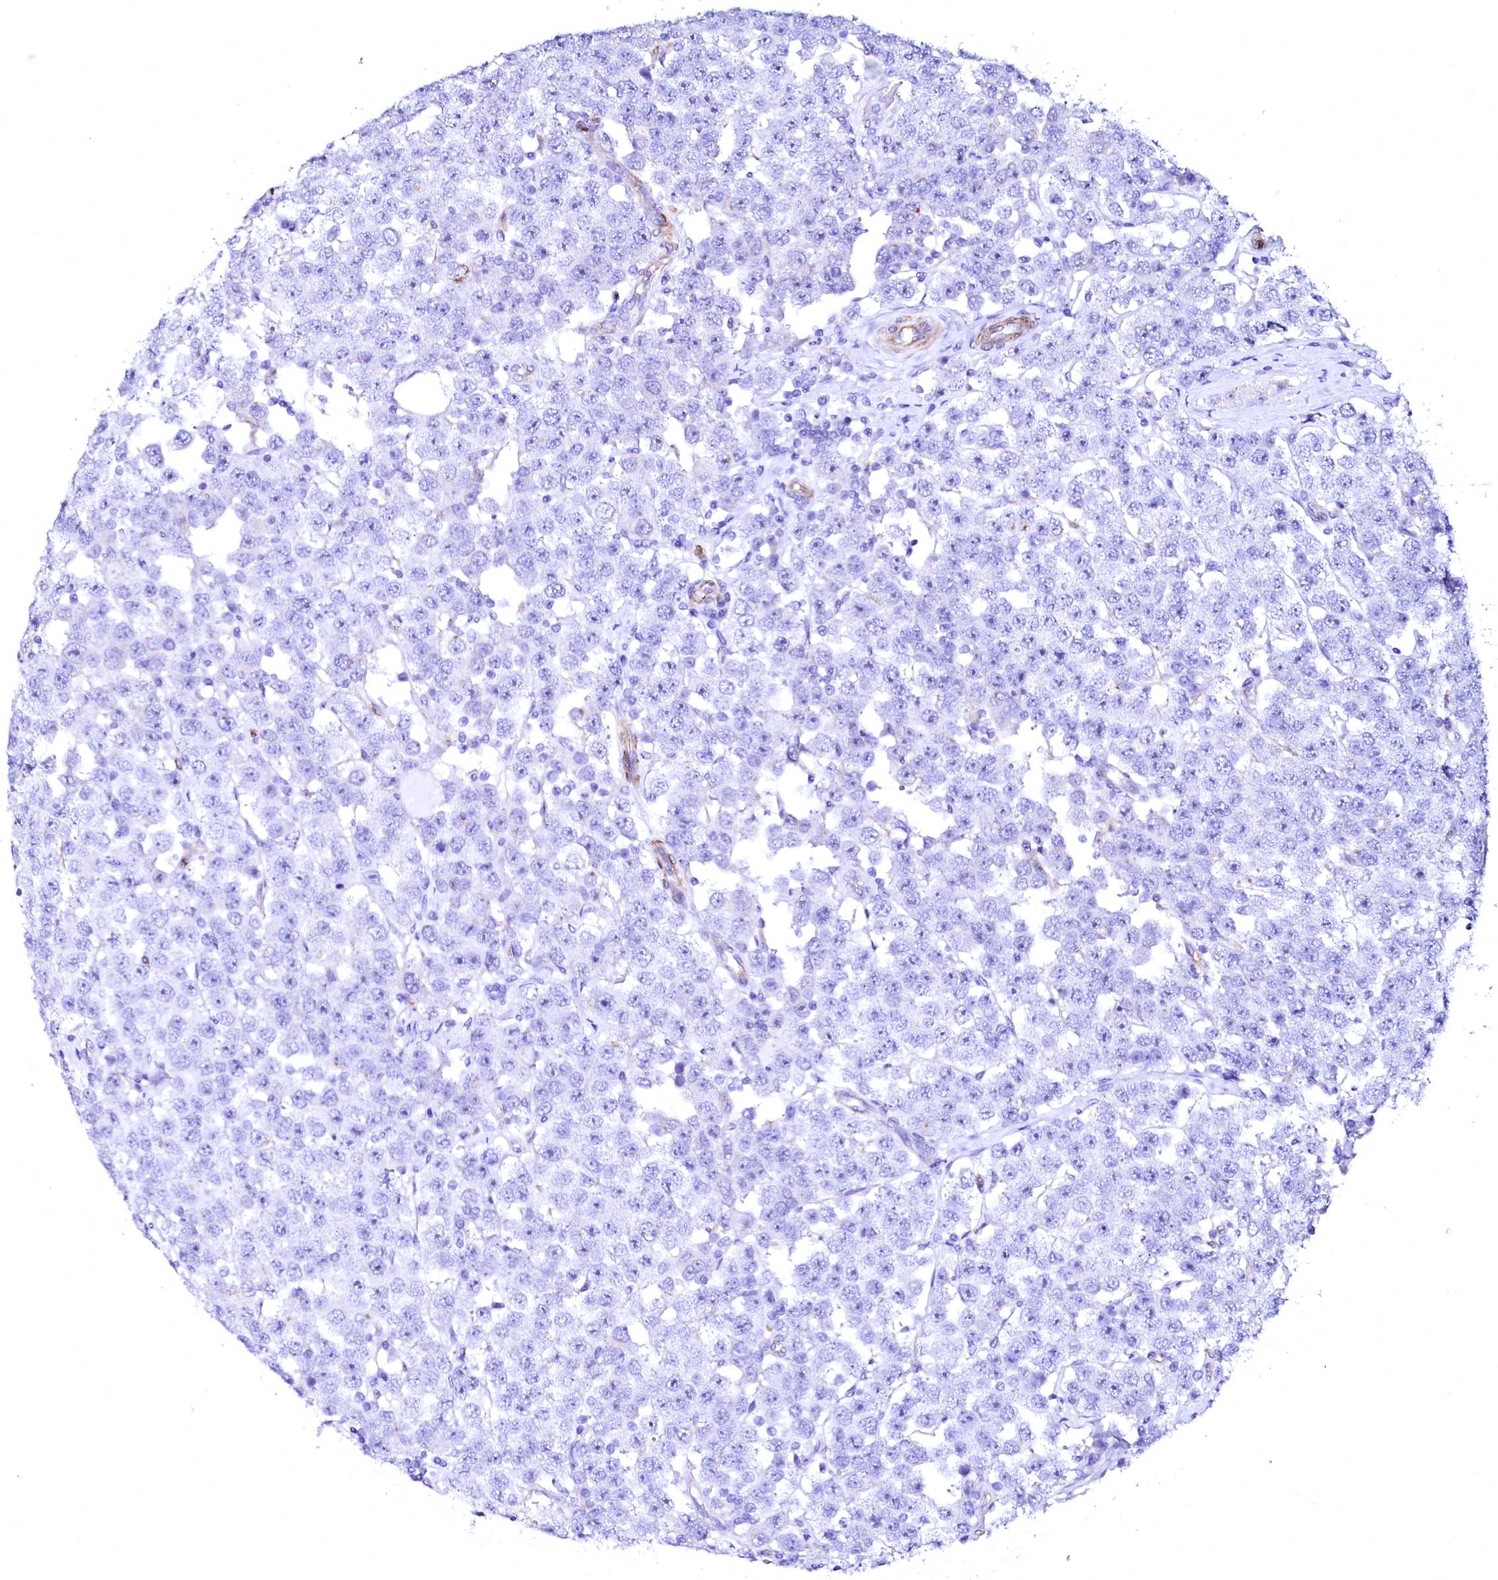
{"staining": {"intensity": "negative", "quantity": "none", "location": "none"}, "tissue": "testis cancer", "cell_type": "Tumor cells", "image_type": "cancer", "snomed": [{"axis": "morphology", "description": "Seminoma, NOS"}, {"axis": "topography", "description": "Testis"}], "caption": "Testis seminoma stained for a protein using immunohistochemistry (IHC) exhibits no expression tumor cells.", "gene": "SFR1", "patient": {"sex": "male", "age": 28}}